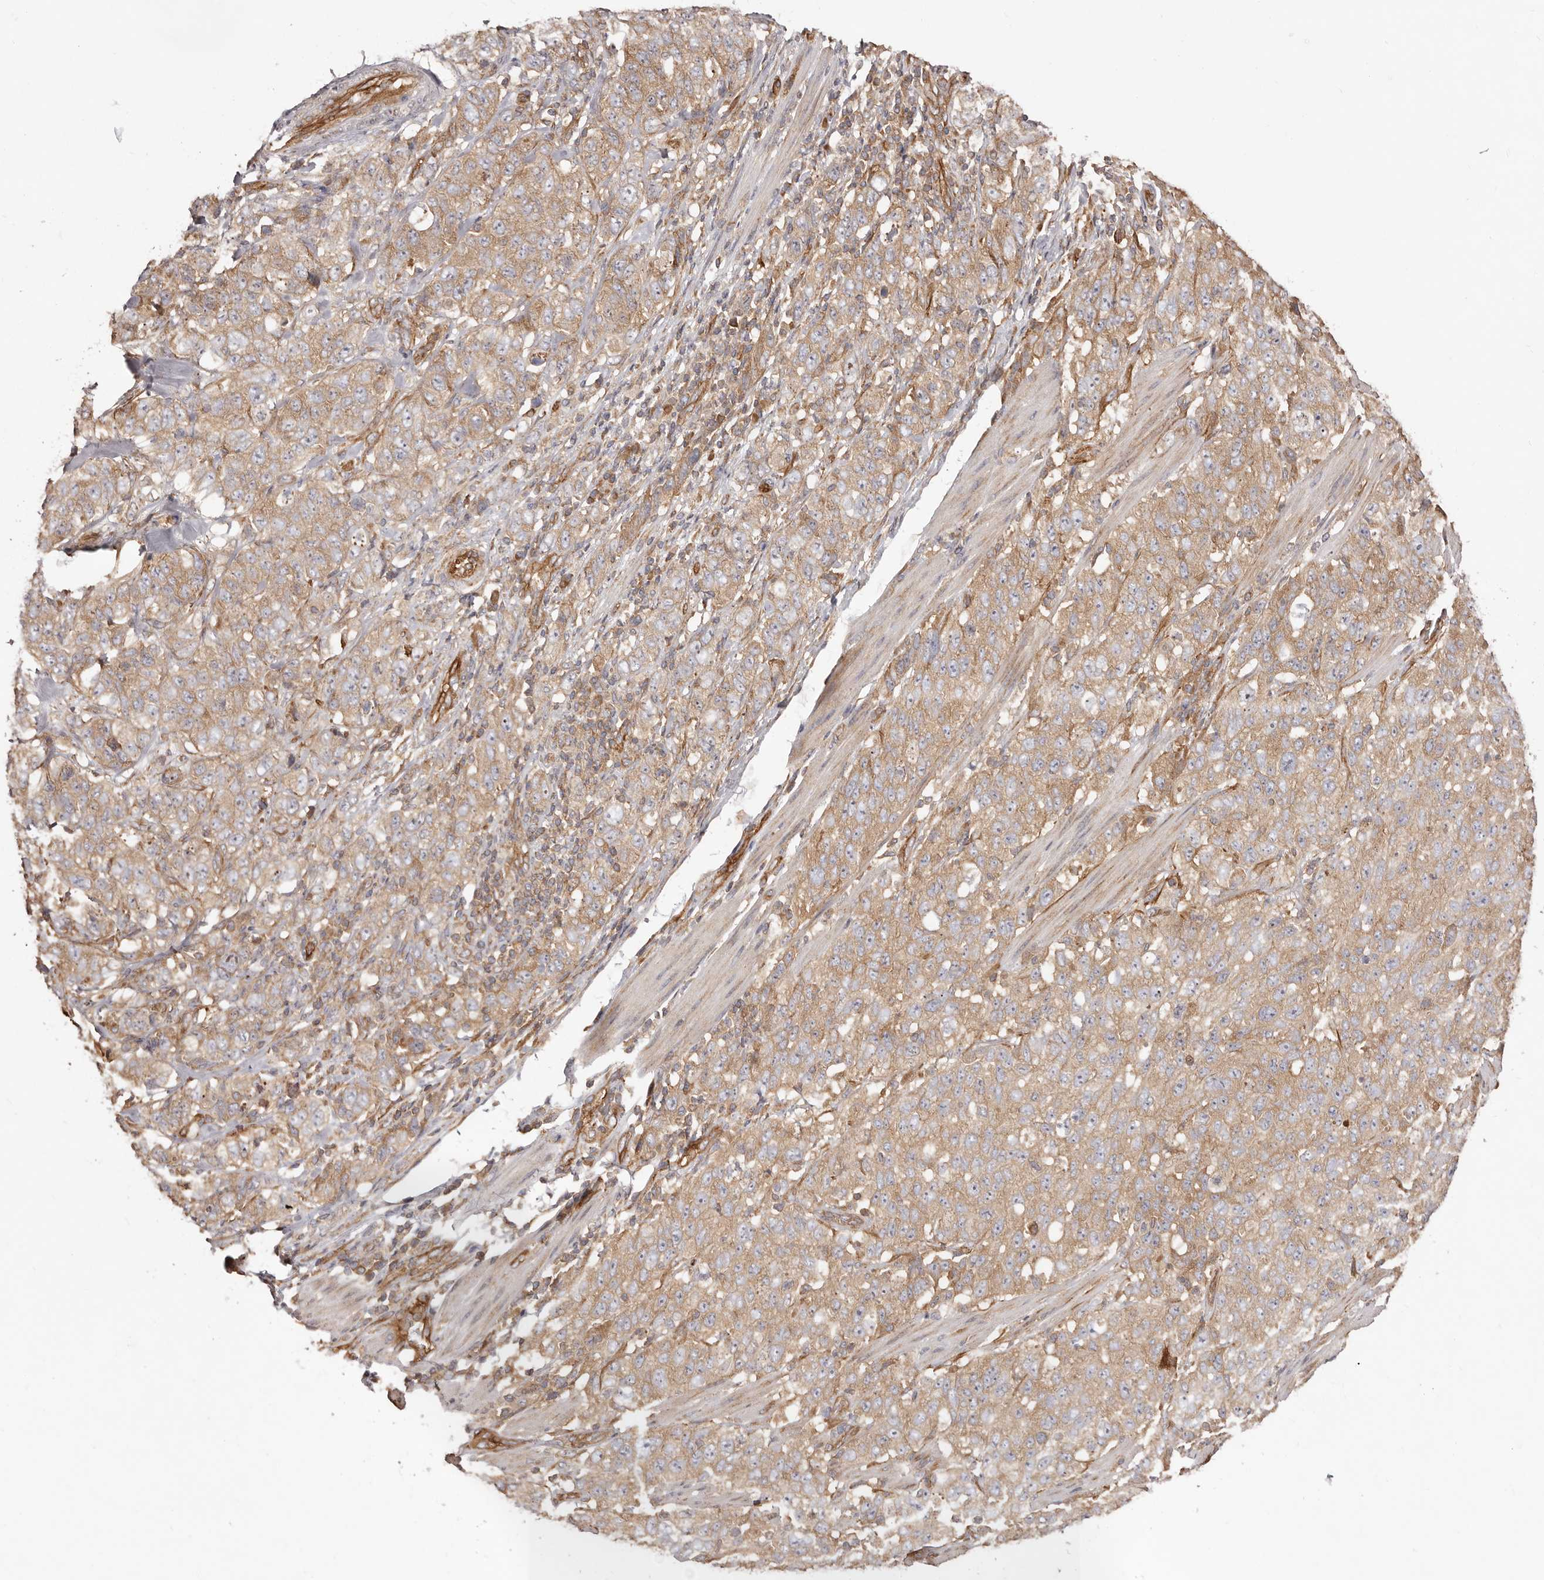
{"staining": {"intensity": "moderate", "quantity": ">75%", "location": "cytoplasmic/membranous"}, "tissue": "stomach cancer", "cell_type": "Tumor cells", "image_type": "cancer", "snomed": [{"axis": "morphology", "description": "Adenocarcinoma, NOS"}, {"axis": "topography", "description": "Stomach"}], "caption": "Adenocarcinoma (stomach) stained for a protein shows moderate cytoplasmic/membranous positivity in tumor cells.", "gene": "RPS6", "patient": {"sex": "male", "age": 48}}